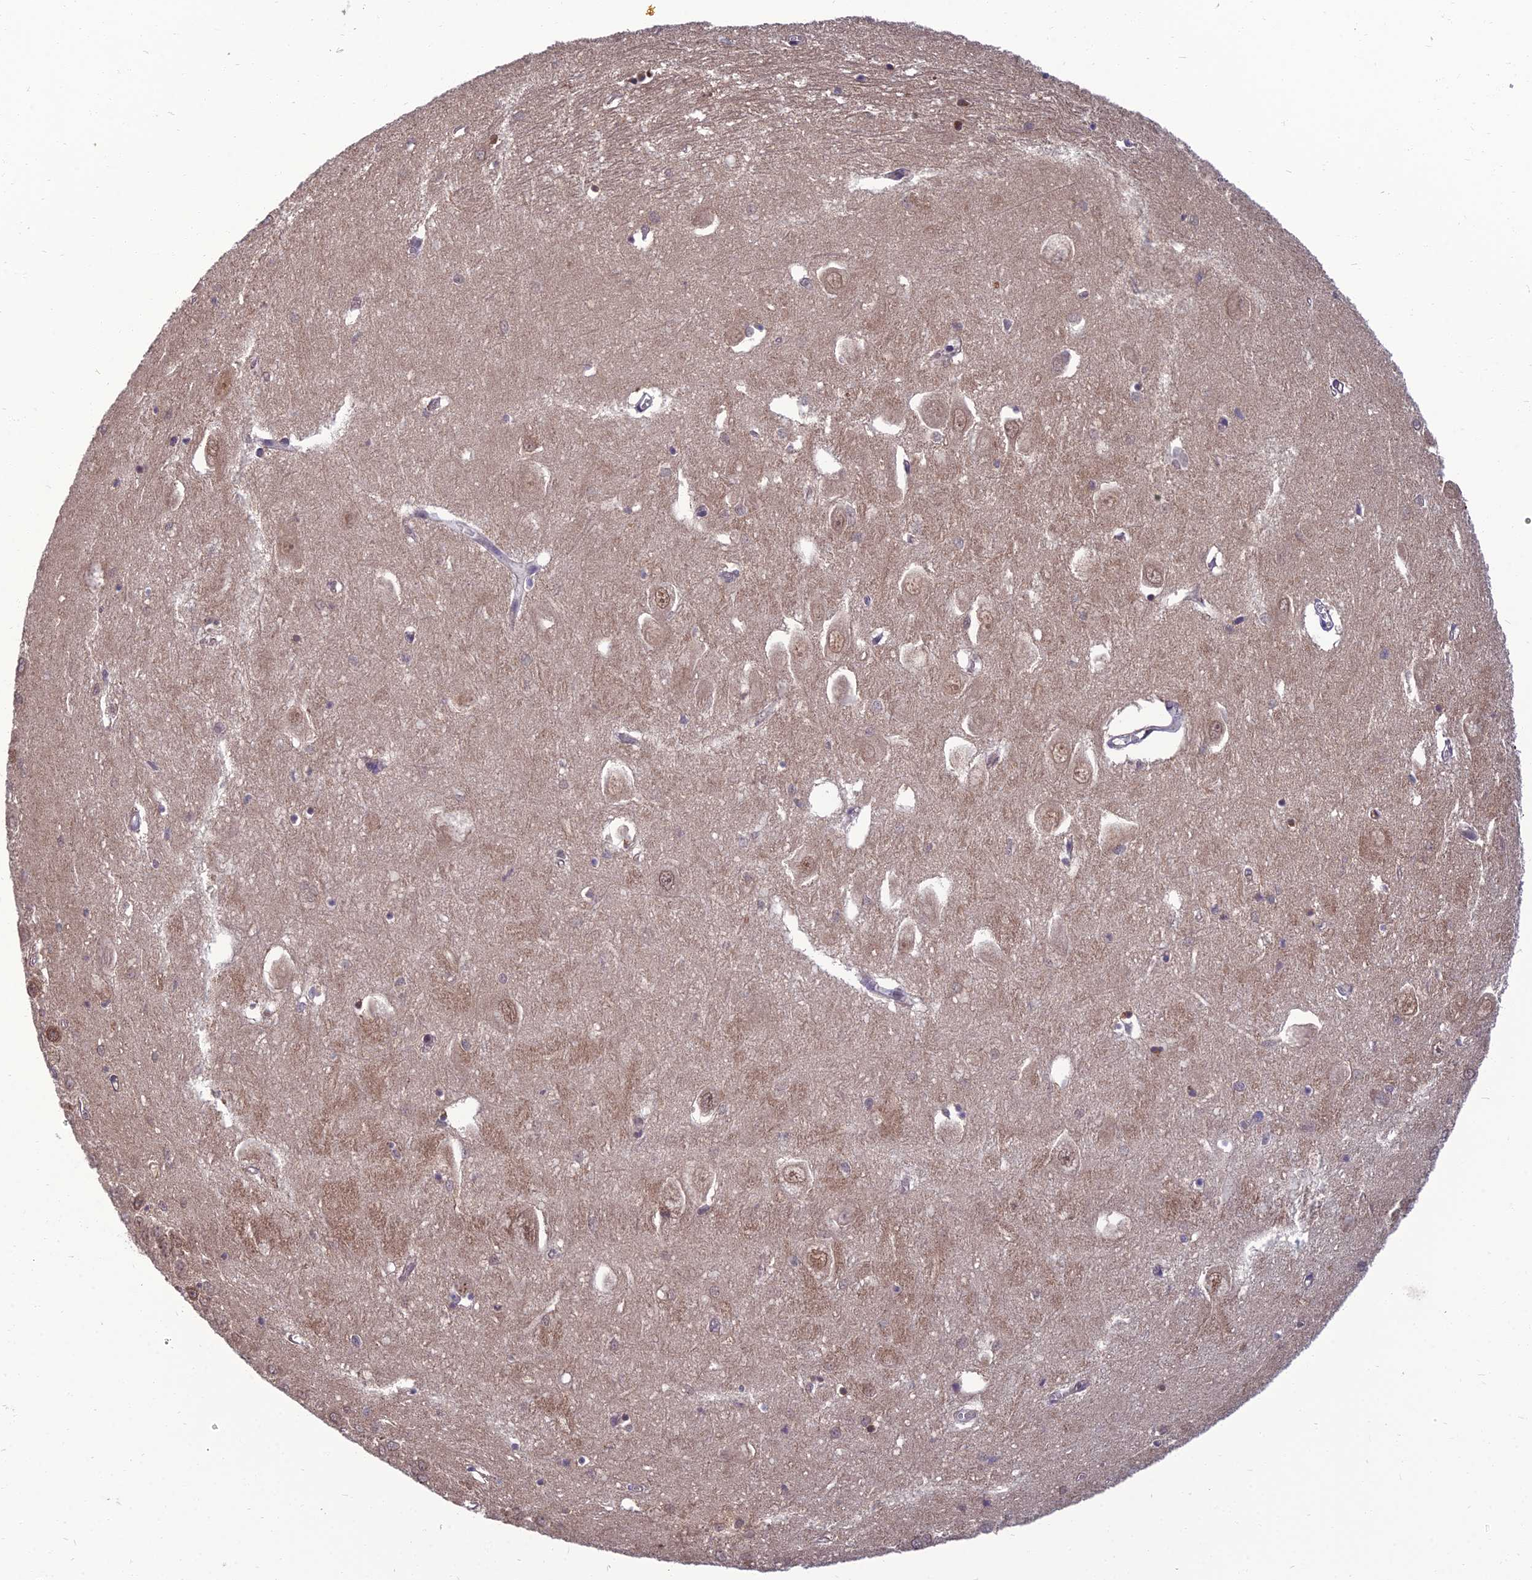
{"staining": {"intensity": "moderate", "quantity": "<25%", "location": "nuclear"}, "tissue": "hippocampus", "cell_type": "Glial cells", "image_type": "normal", "snomed": [{"axis": "morphology", "description": "Normal tissue, NOS"}, {"axis": "topography", "description": "Hippocampus"}], "caption": "The immunohistochemical stain labels moderate nuclear positivity in glial cells of benign hippocampus.", "gene": "NR4A3", "patient": {"sex": "female", "age": 64}}